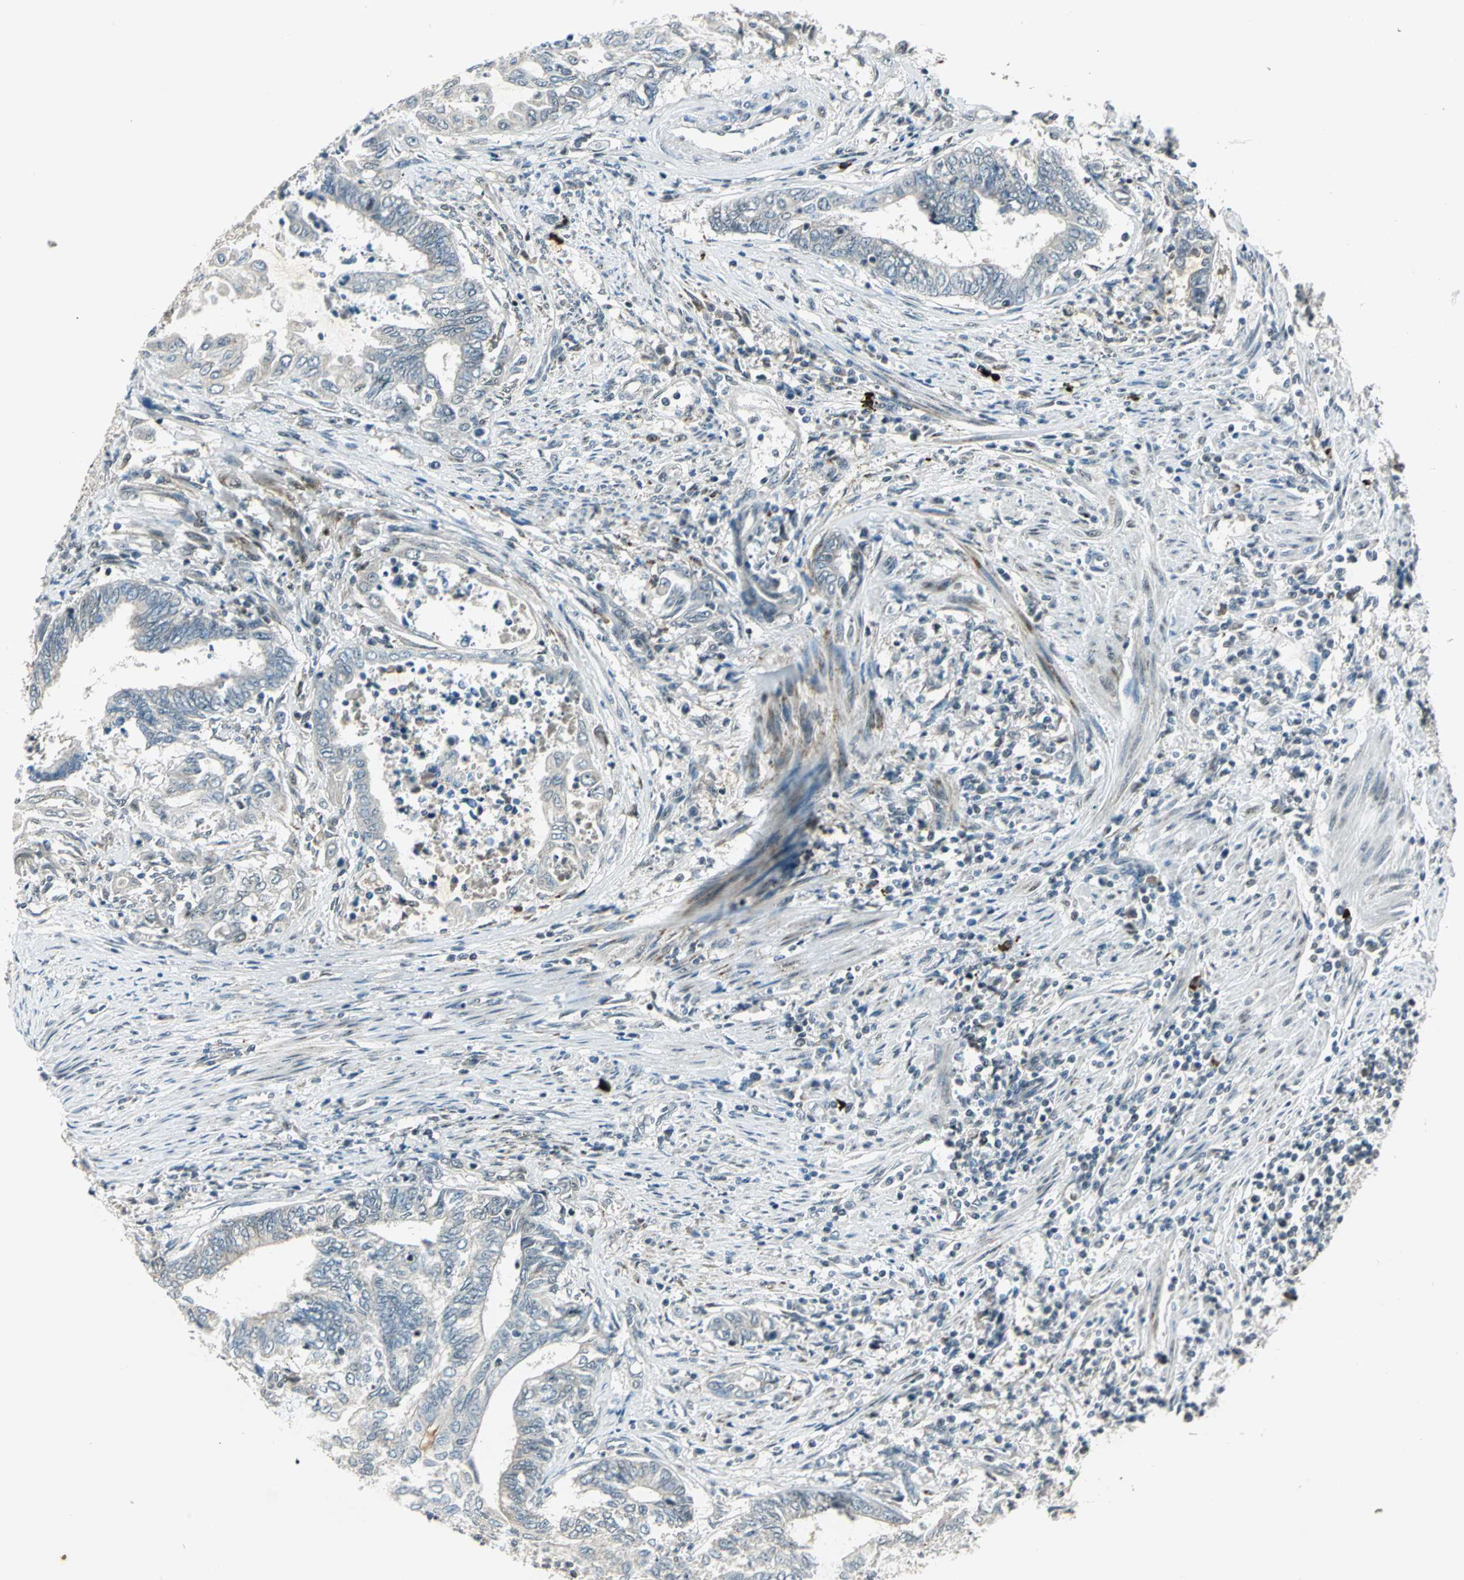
{"staining": {"intensity": "negative", "quantity": "none", "location": "none"}, "tissue": "endometrial cancer", "cell_type": "Tumor cells", "image_type": "cancer", "snomed": [{"axis": "morphology", "description": "Adenocarcinoma, NOS"}, {"axis": "topography", "description": "Uterus"}, {"axis": "topography", "description": "Endometrium"}], "caption": "IHC of endometrial adenocarcinoma demonstrates no staining in tumor cells.", "gene": "RAD17", "patient": {"sex": "female", "age": 70}}